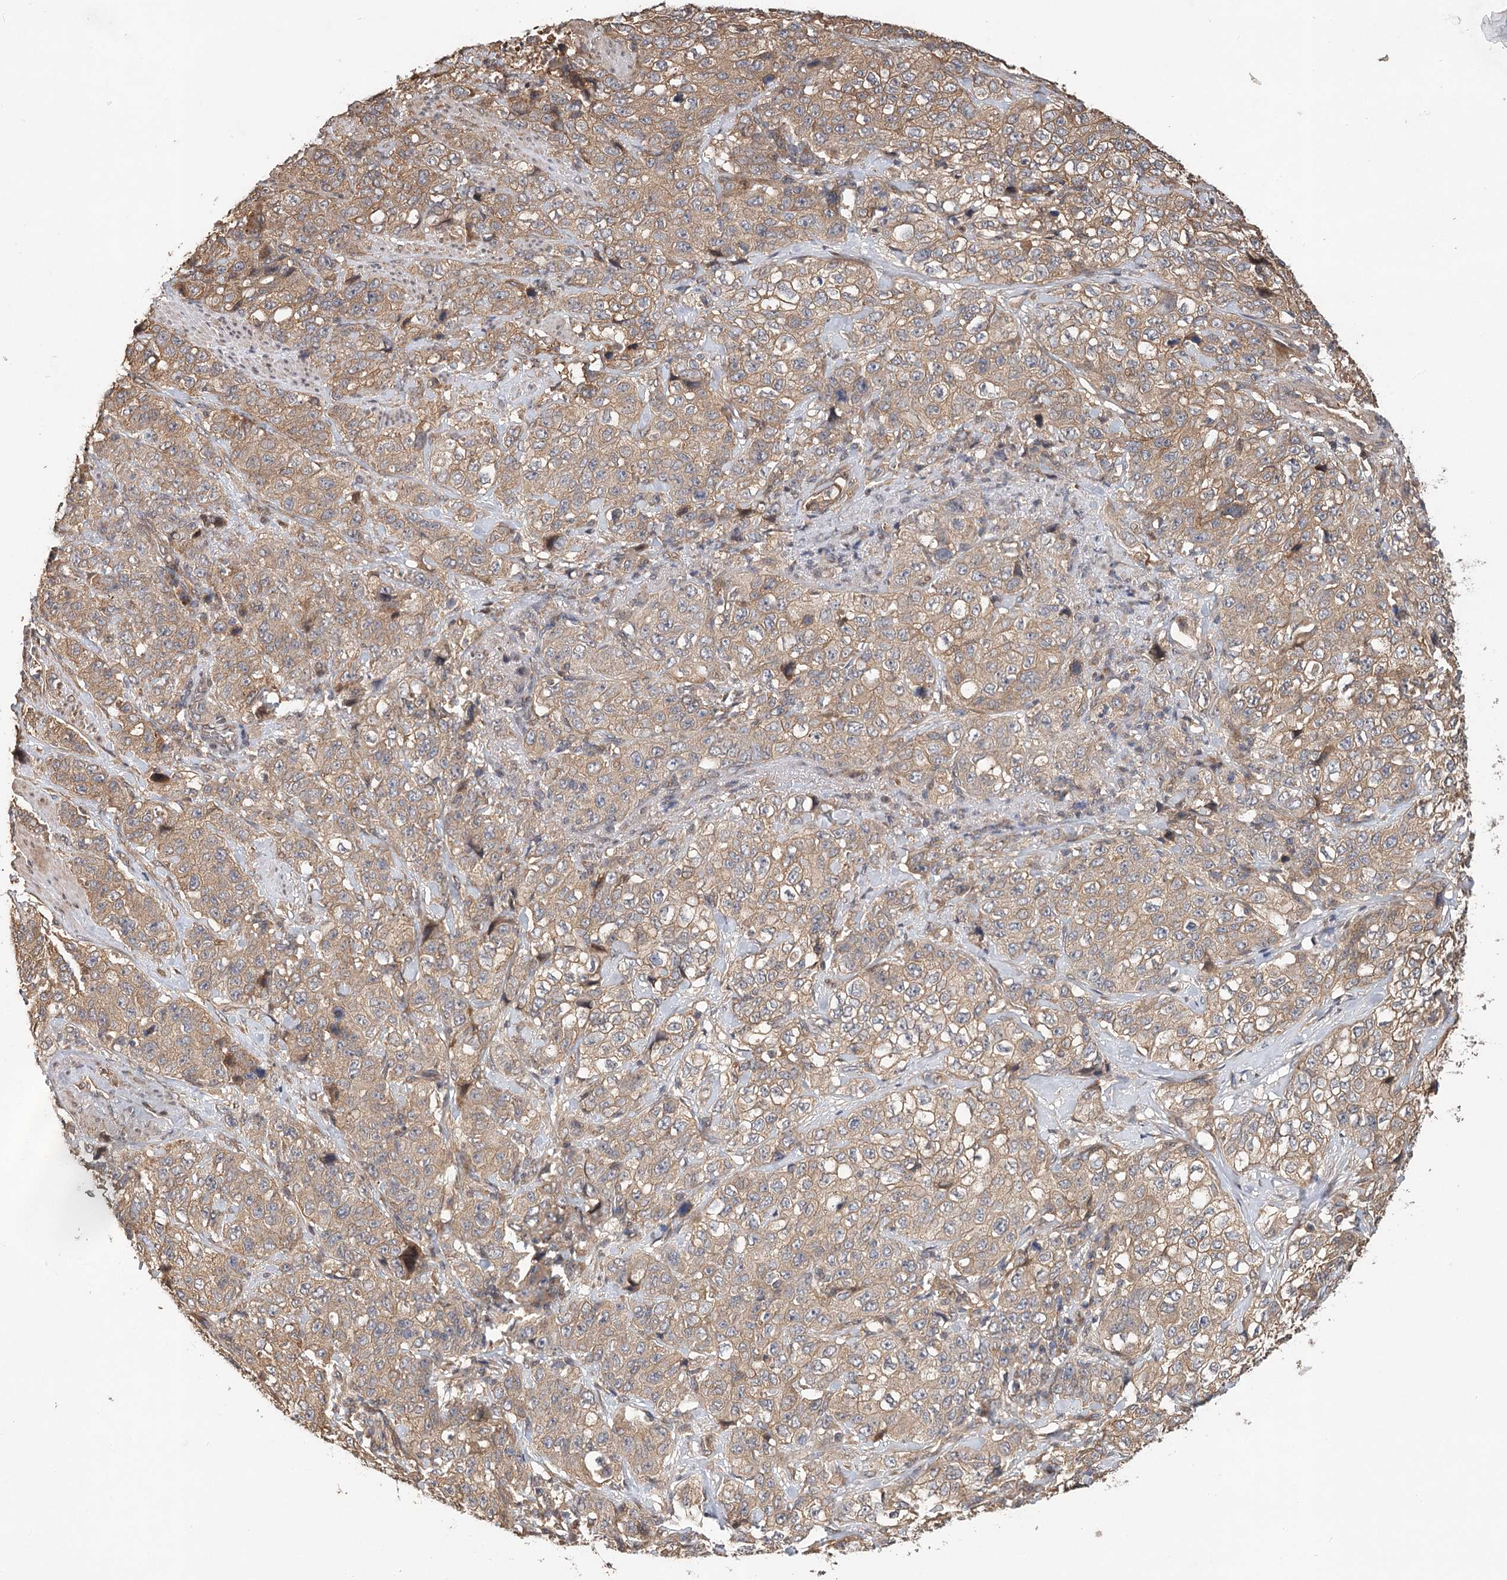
{"staining": {"intensity": "moderate", "quantity": ">75%", "location": "cytoplasmic/membranous"}, "tissue": "stomach cancer", "cell_type": "Tumor cells", "image_type": "cancer", "snomed": [{"axis": "morphology", "description": "Adenocarcinoma, NOS"}, {"axis": "topography", "description": "Stomach"}], "caption": "A high-resolution histopathology image shows immunohistochemistry staining of stomach cancer, which displays moderate cytoplasmic/membranous positivity in about >75% of tumor cells.", "gene": "LSS", "patient": {"sex": "male", "age": 48}}